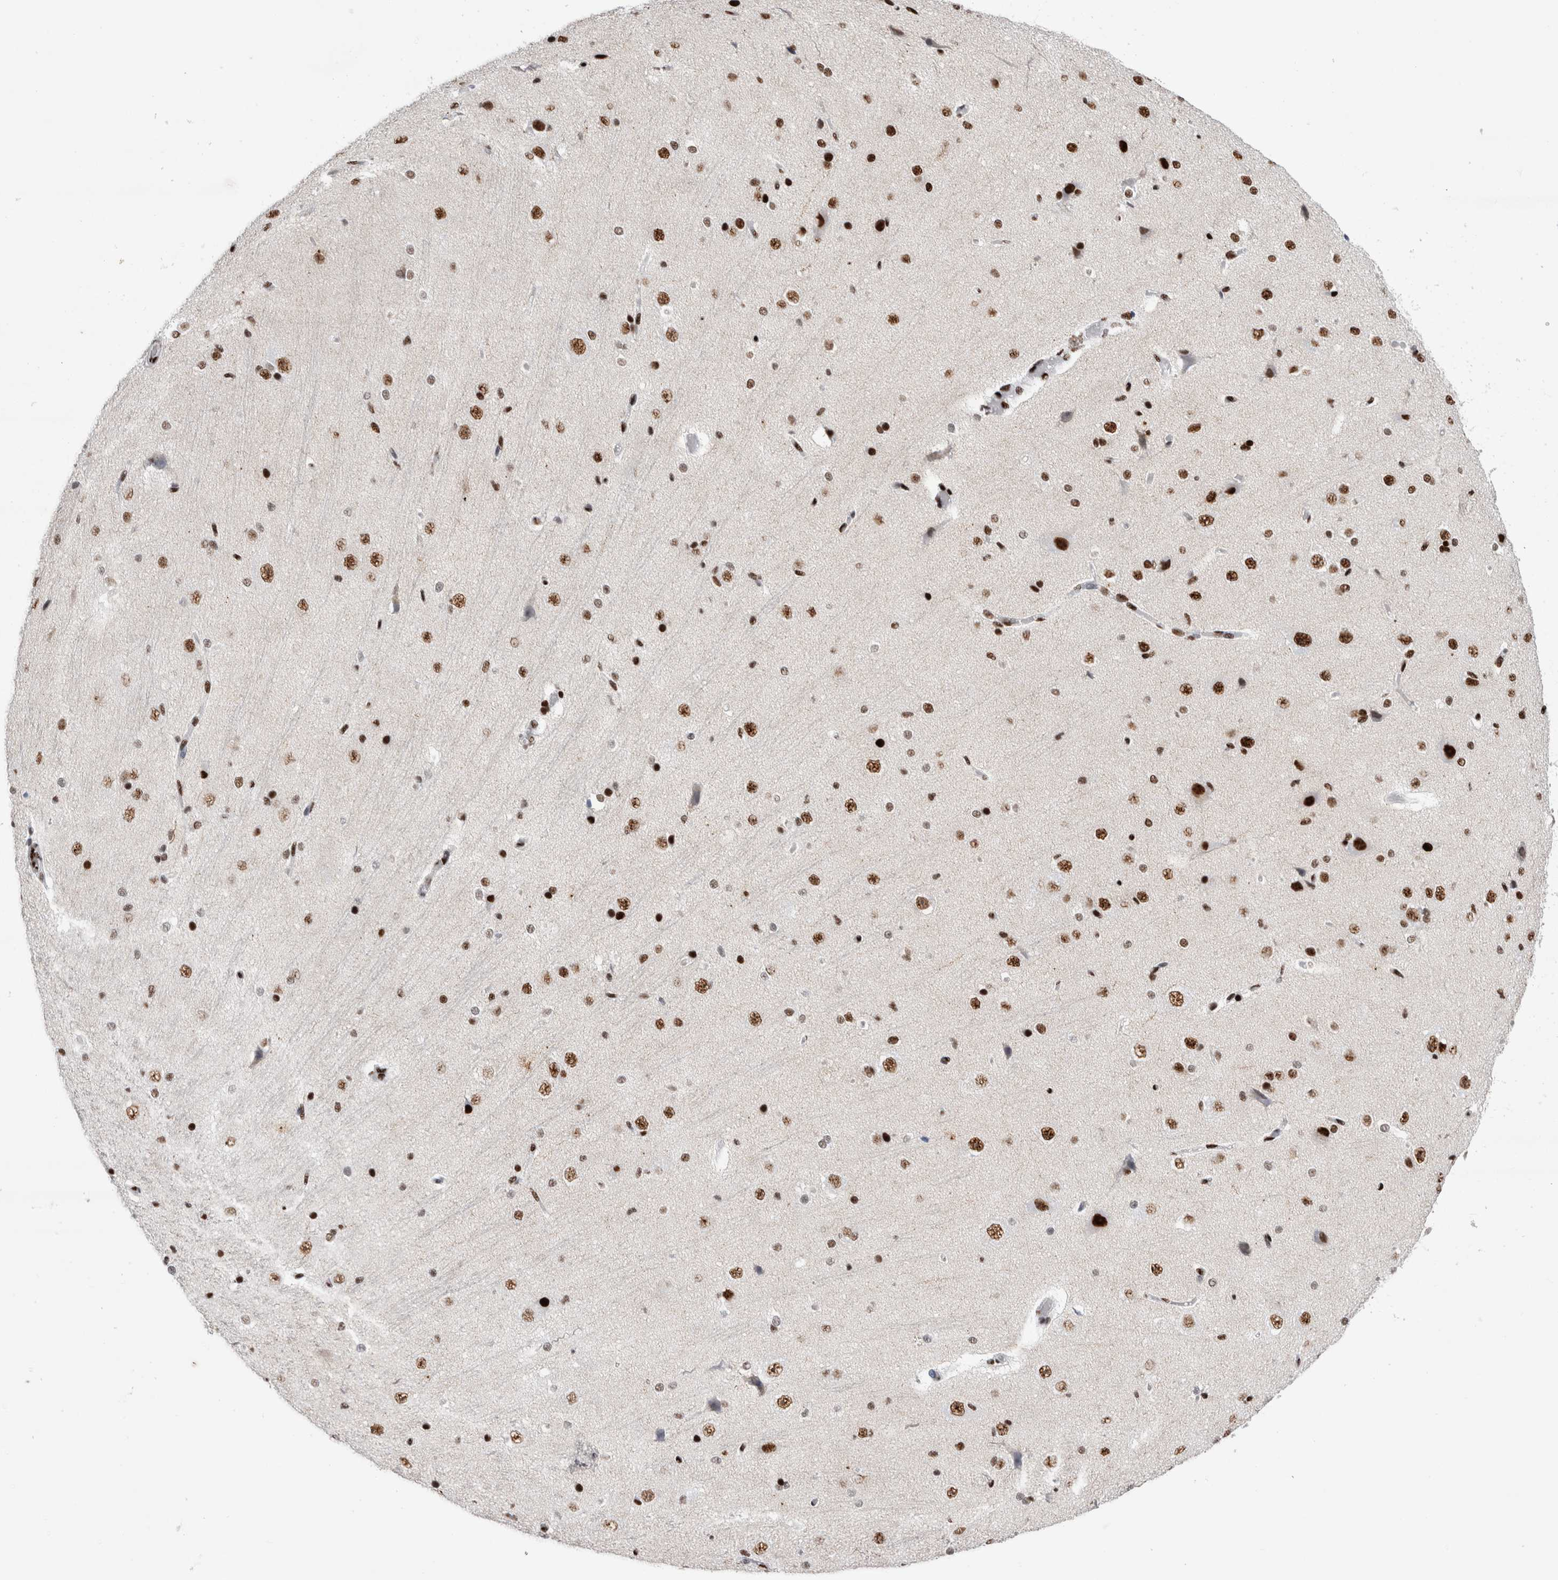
{"staining": {"intensity": "moderate", "quantity": ">75%", "location": "nuclear"}, "tissue": "cerebral cortex", "cell_type": "Endothelial cells", "image_type": "normal", "snomed": [{"axis": "morphology", "description": "Normal tissue, NOS"}, {"axis": "morphology", "description": "Developmental malformation"}, {"axis": "topography", "description": "Cerebral cortex"}], "caption": "Moderate nuclear positivity for a protein is identified in about >75% of endothelial cells of unremarkable cerebral cortex using IHC.", "gene": "RBM6", "patient": {"sex": "female", "age": 30}}